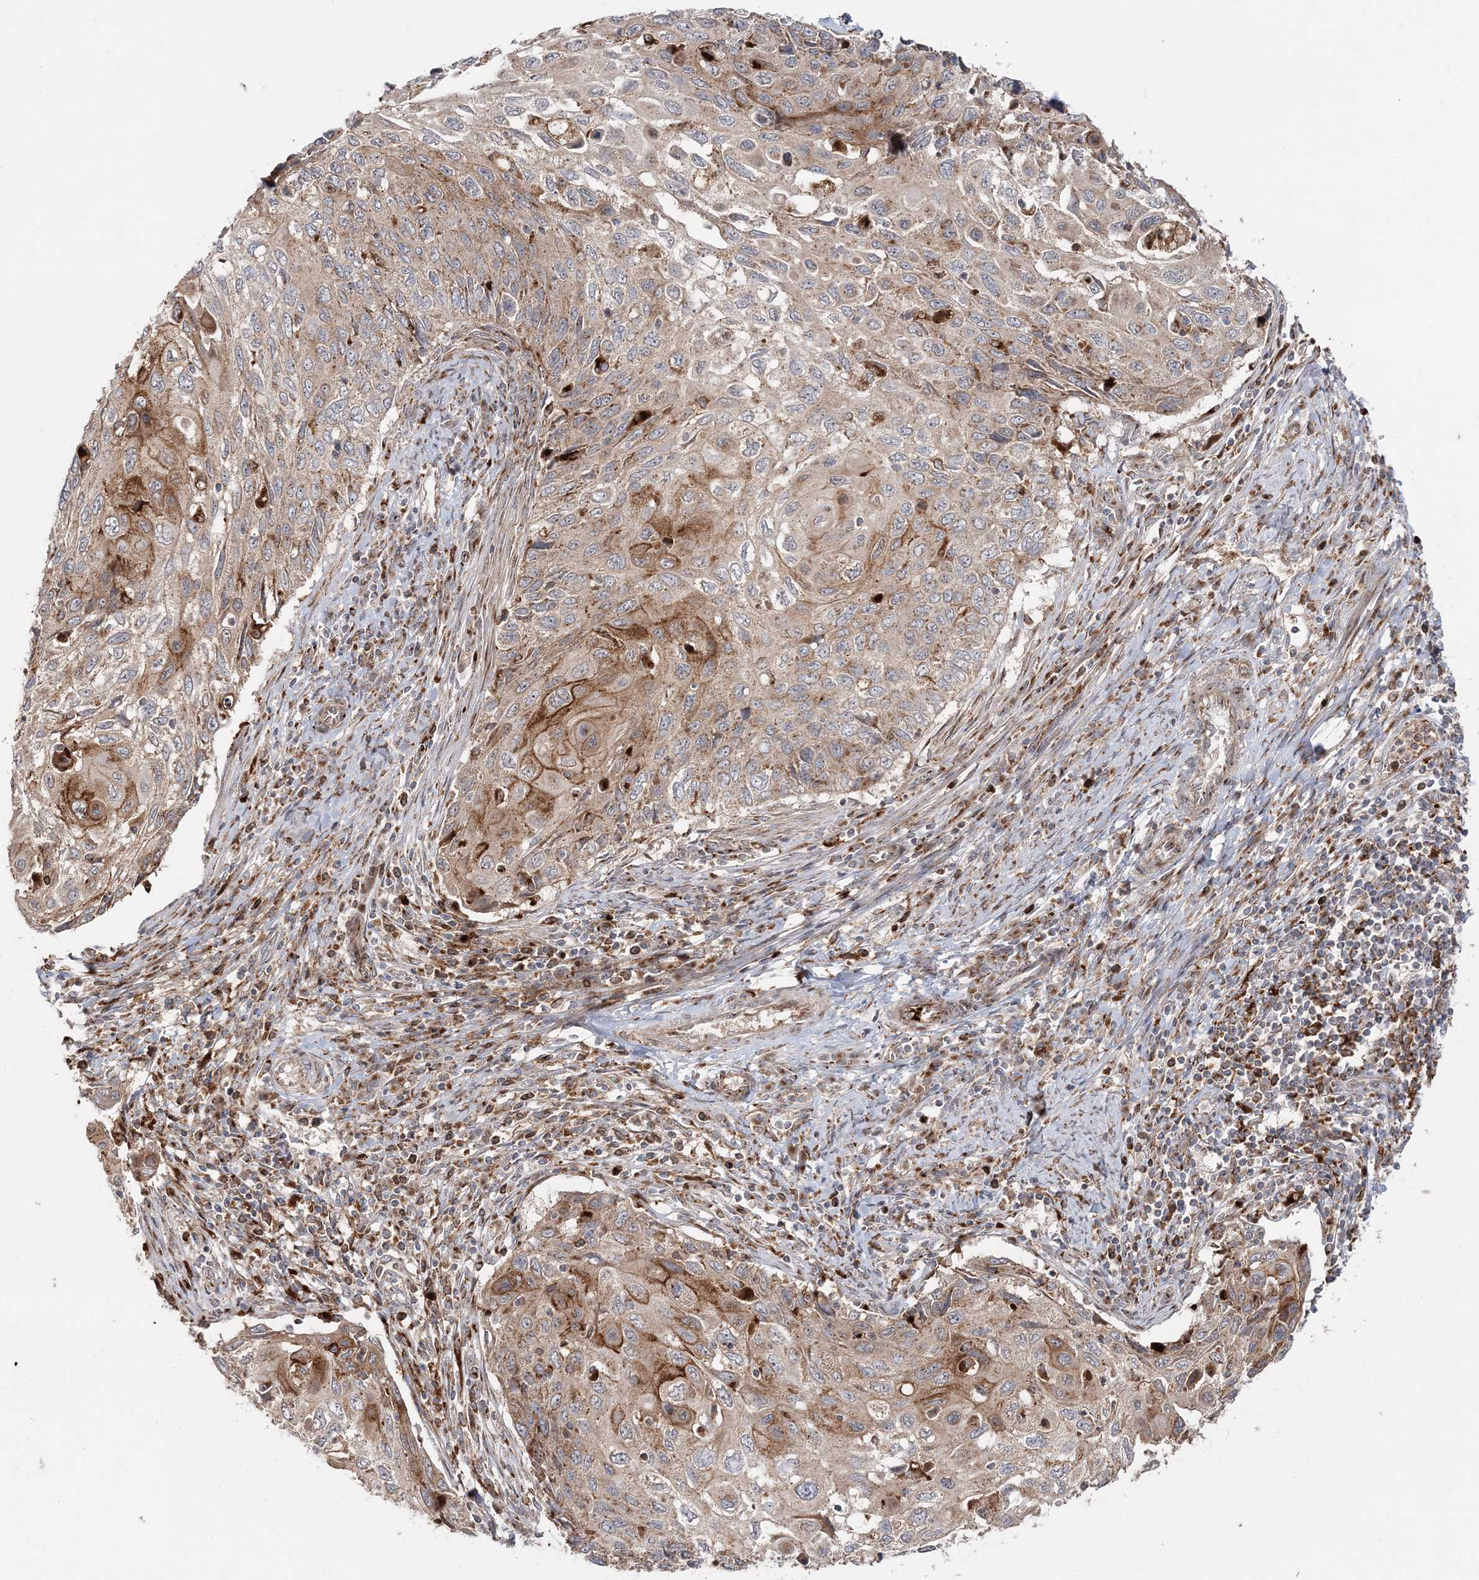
{"staining": {"intensity": "weak", "quantity": ">75%", "location": "cytoplasmic/membranous"}, "tissue": "cervical cancer", "cell_type": "Tumor cells", "image_type": "cancer", "snomed": [{"axis": "morphology", "description": "Squamous cell carcinoma, NOS"}, {"axis": "topography", "description": "Cervix"}], "caption": "The immunohistochemical stain highlights weak cytoplasmic/membranous positivity in tumor cells of cervical cancer tissue.", "gene": "ABCC3", "patient": {"sex": "female", "age": 70}}